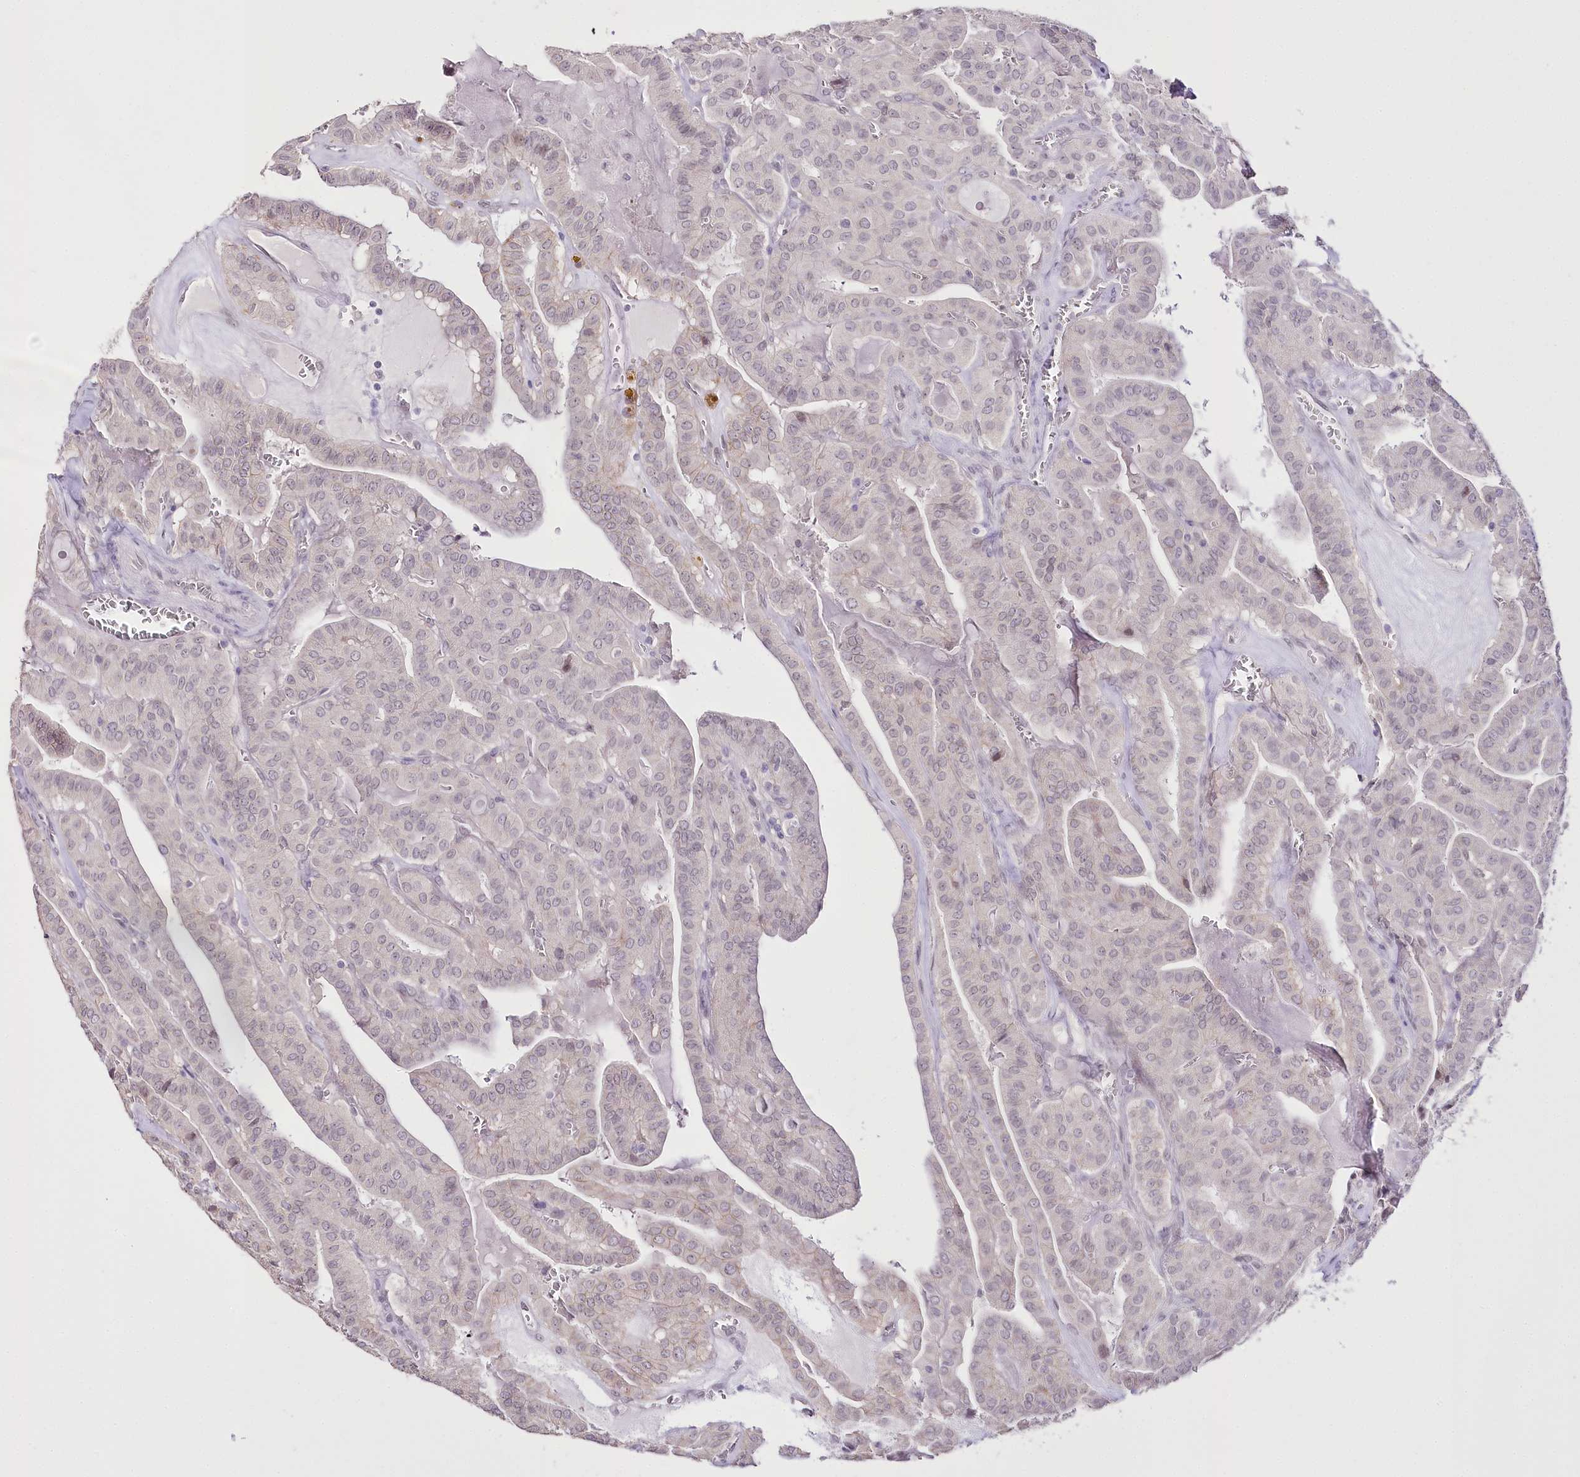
{"staining": {"intensity": "negative", "quantity": "none", "location": "none"}, "tissue": "thyroid cancer", "cell_type": "Tumor cells", "image_type": "cancer", "snomed": [{"axis": "morphology", "description": "Papillary adenocarcinoma, NOS"}, {"axis": "topography", "description": "Thyroid gland"}], "caption": "A high-resolution micrograph shows IHC staining of papillary adenocarcinoma (thyroid), which reveals no significant positivity in tumor cells.", "gene": "SLC39A10", "patient": {"sex": "male", "age": 52}}